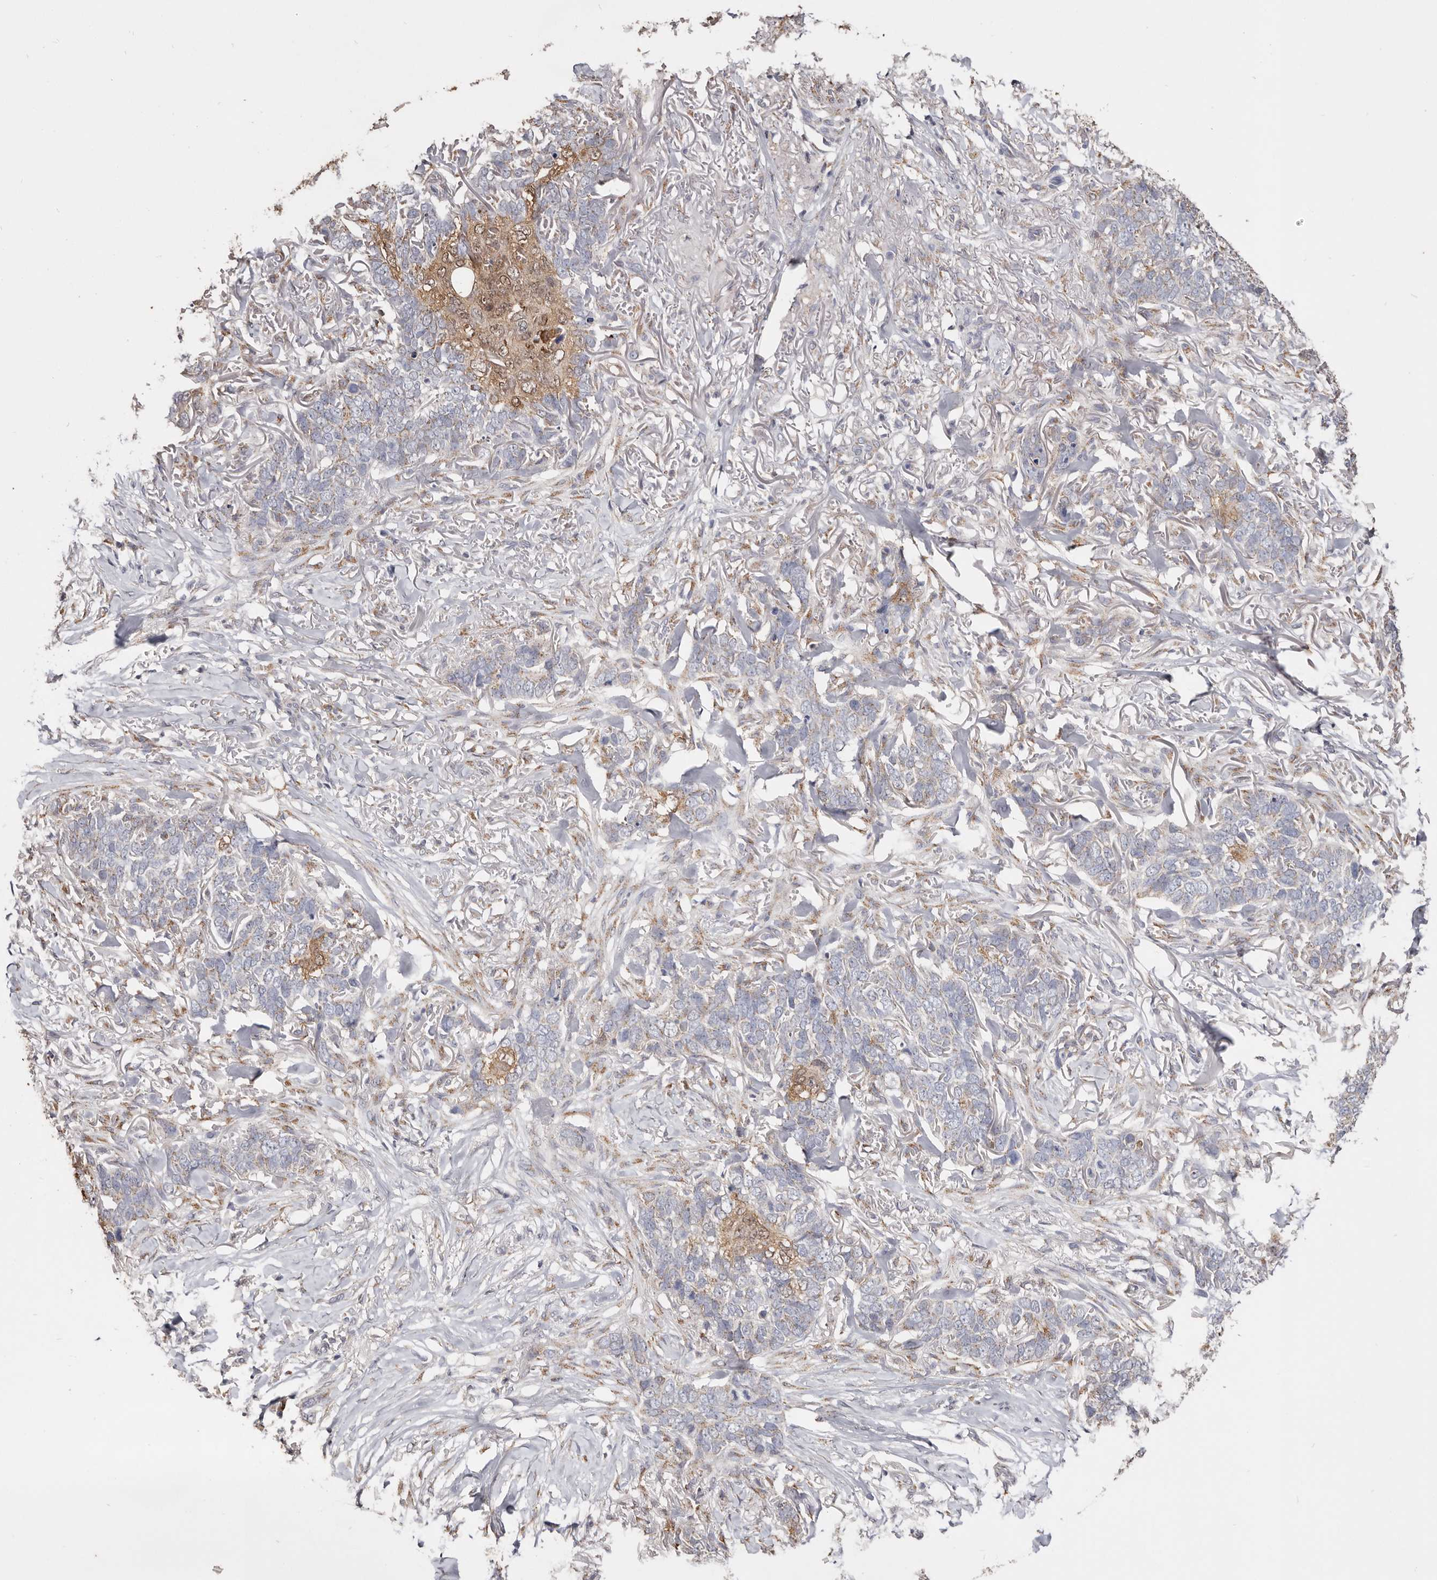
{"staining": {"intensity": "moderate", "quantity": "<25%", "location": "cytoplasmic/membranous,nuclear"}, "tissue": "skin cancer", "cell_type": "Tumor cells", "image_type": "cancer", "snomed": [{"axis": "morphology", "description": "Normal tissue, NOS"}, {"axis": "morphology", "description": "Basal cell carcinoma"}, {"axis": "topography", "description": "Skin"}], "caption": "This is an image of immunohistochemistry (IHC) staining of skin cancer (basal cell carcinoma), which shows moderate staining in the cytoplasmic/membranous and nuclear of tumor cells.", "gene": "LGALS7B", "patient": {"sex": "male", "age": 77}}